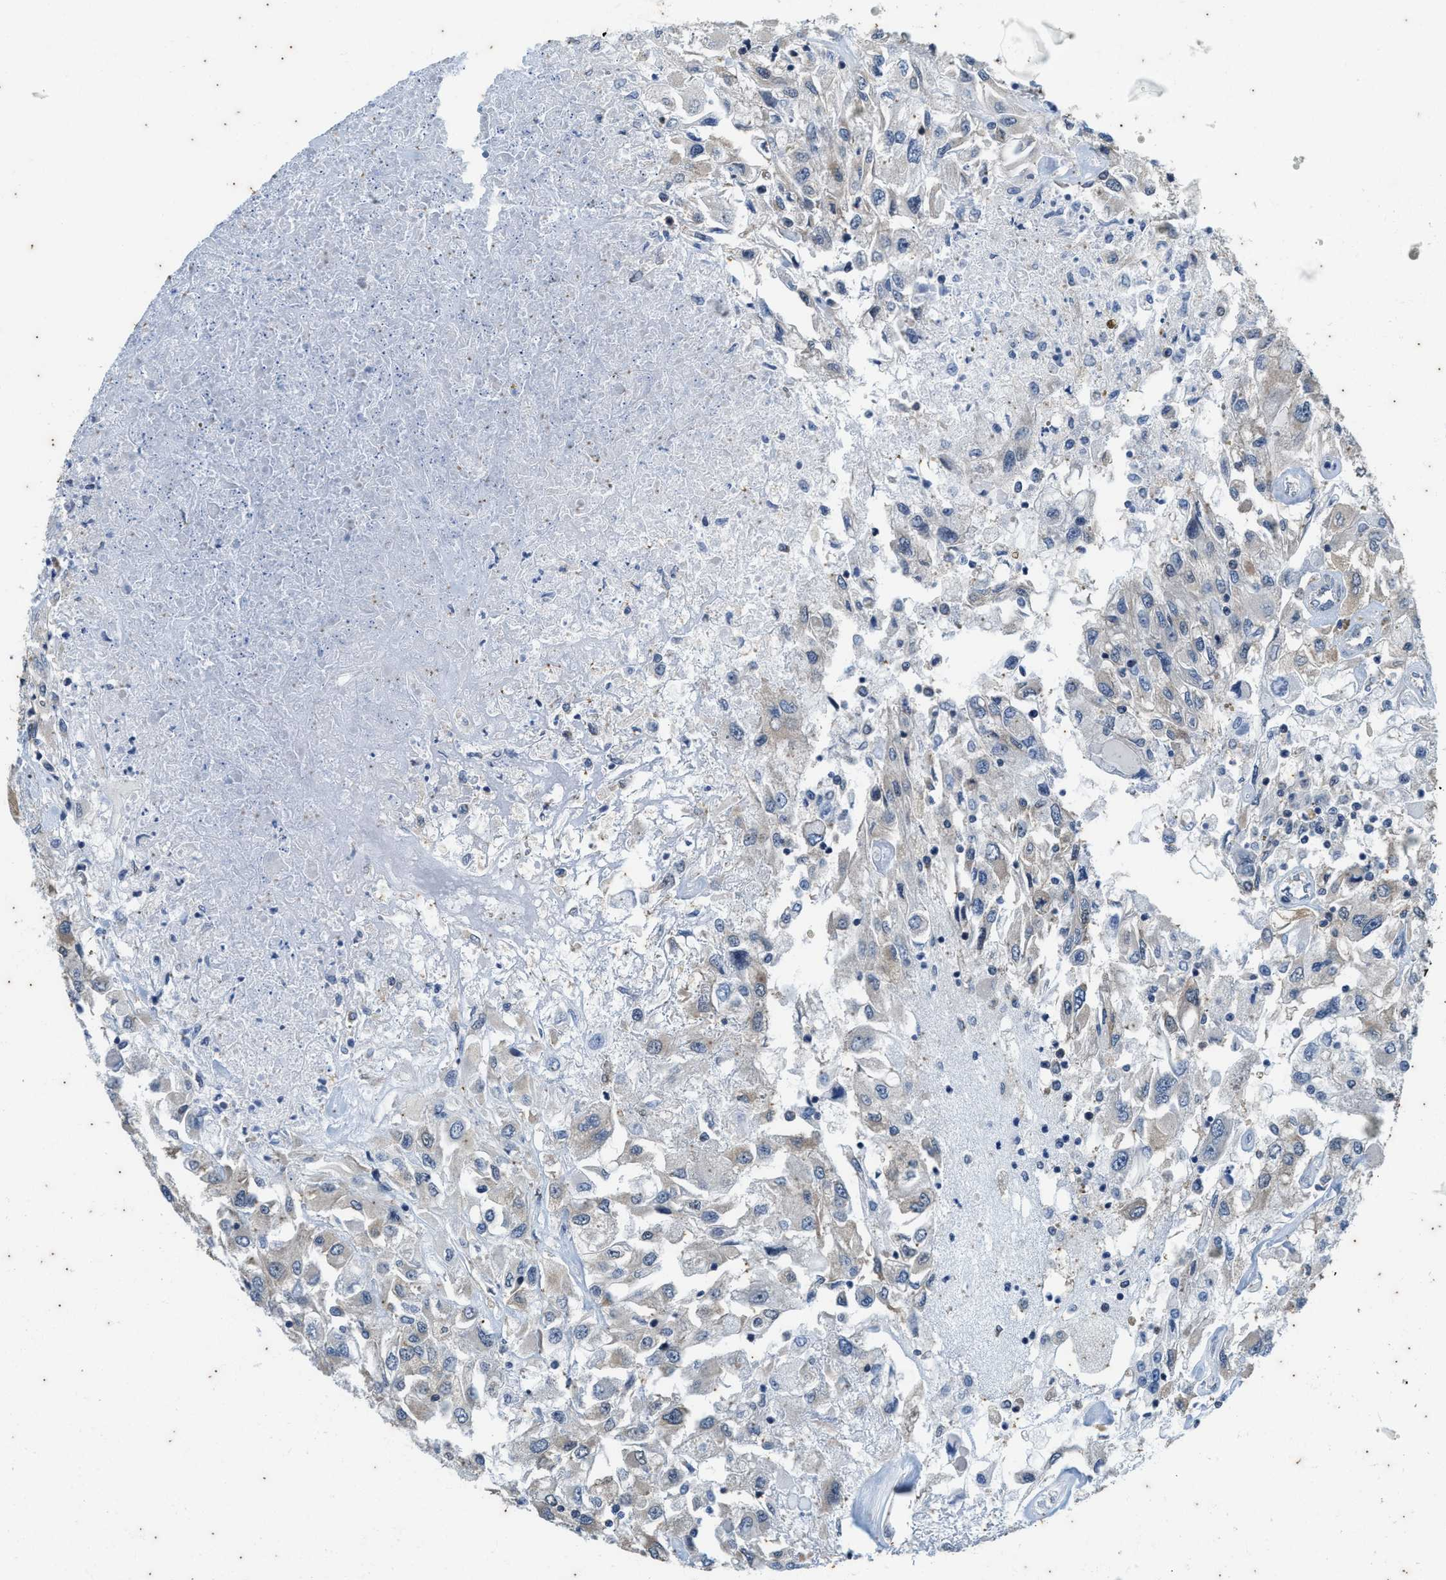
{"staining": {"intensity": "negative", "quantity": "none", "location": "none"}, "tissue": "renal cancer", "cell_type": "Tumor cells", "image_type": "cancer", "snomed": [{"axis": "morphology", "description": "Adenocarcinoma, NOS"}, {"axis": "topography", "description": "Kidney"}], "caption": "The photomicrograph shows no staining of tumor cells in renal adenocarcinoma.", "gene": "COX19", "patient": {"sex": "female", "age": 52}}